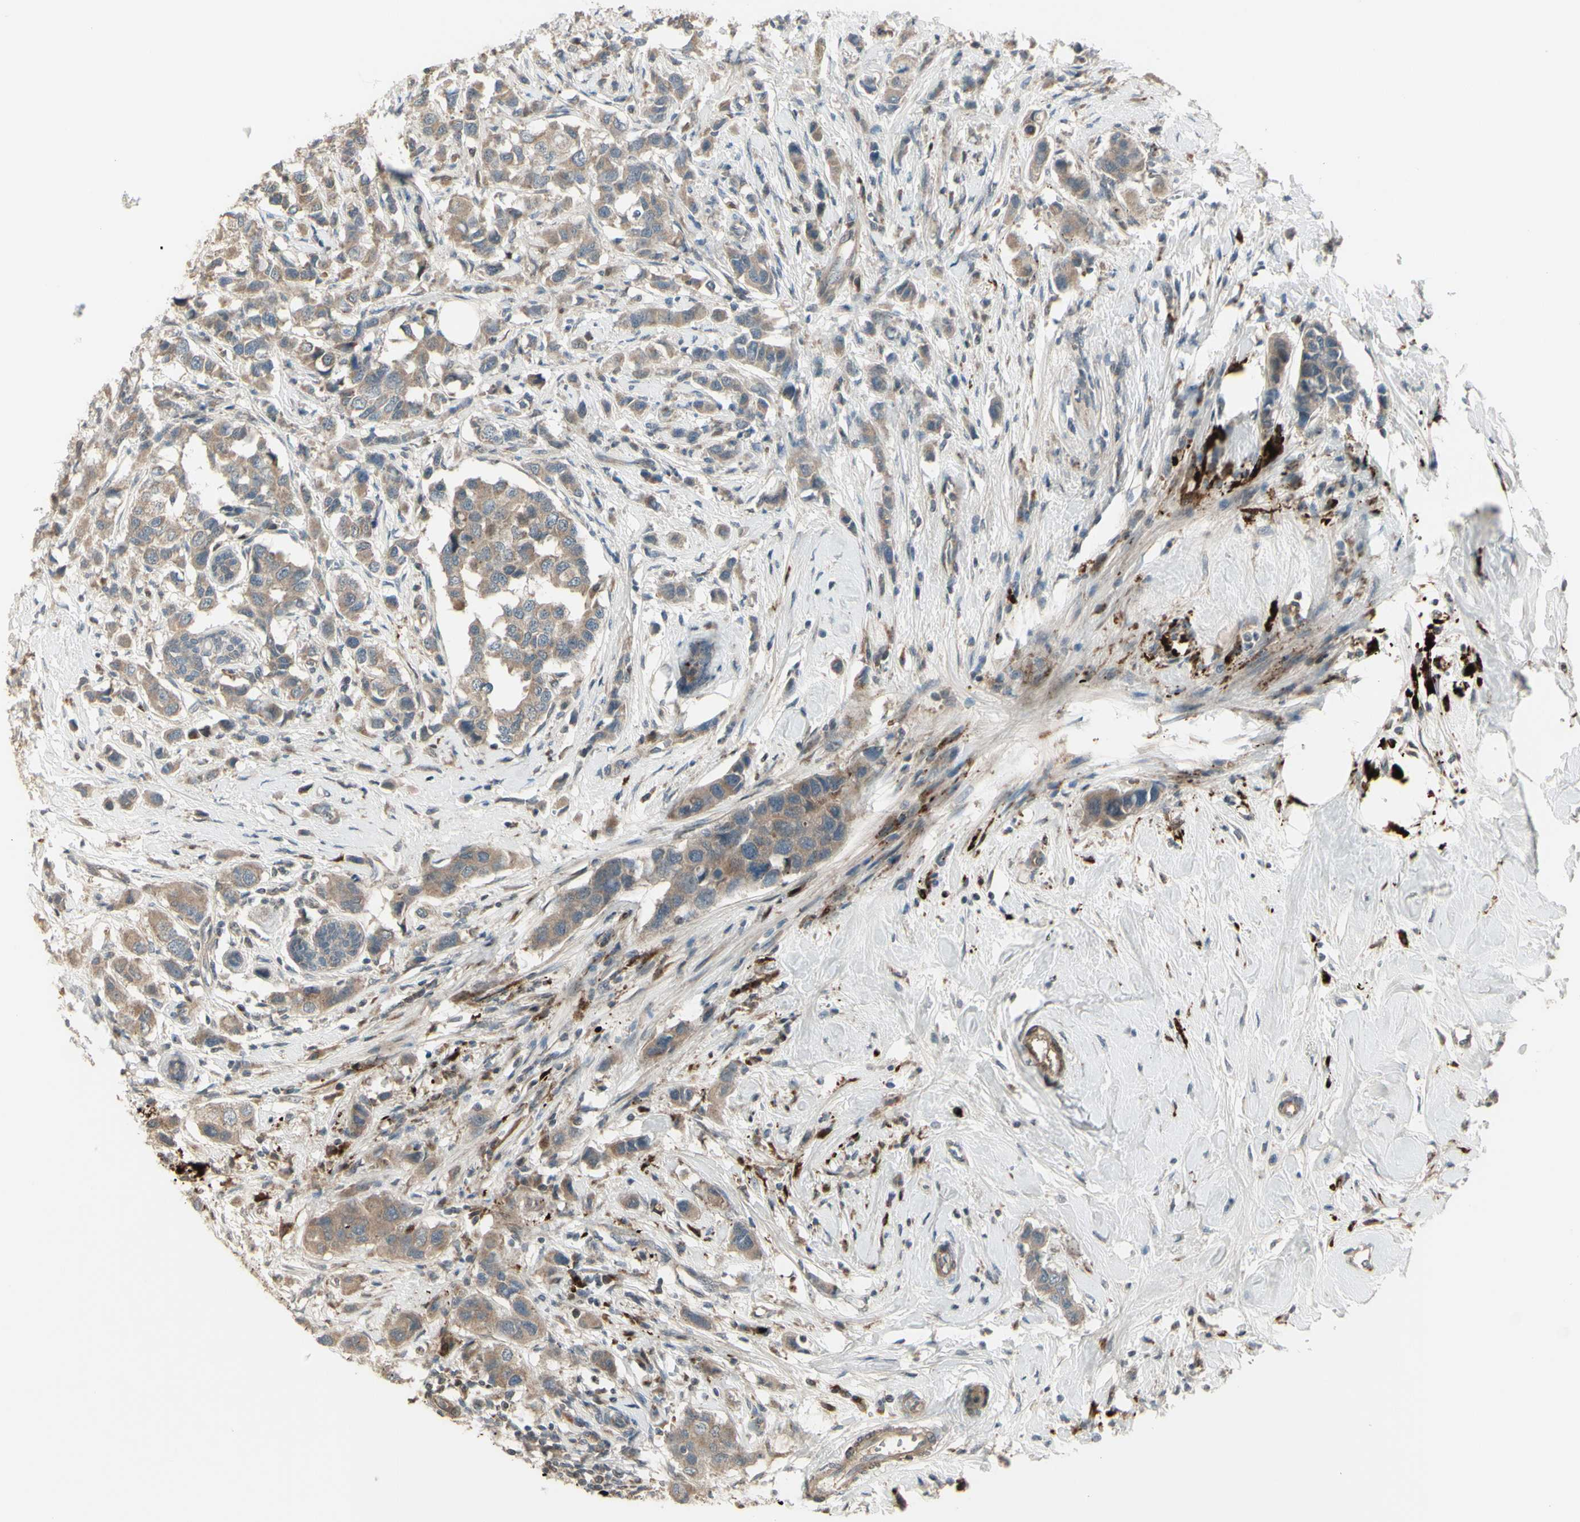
{"staining": {"intensity": "moderate", "quantity": ">75%", "location": "cytoplasmic/membranous"}, "tissue": "breast cancer", "cell_type": "Tumor cells", "image_type": "cancer", "snomed": [{"axis": "morphology", "description": "Normal tissue, NOS"}, {"axis": "morphology", "description": "Duct carcinoma"}, {"axis": "topography", "description": "Breast"}], "caption": "This photomicrograph shows immunohistochemistry staining of breast invasive ductal carcinoma, with medium moderate cytoplasmic/membranous staining in about >75% of tumor cells.", "gene": "OSTM1", "patient": {"sex": "female", "age": 50}}